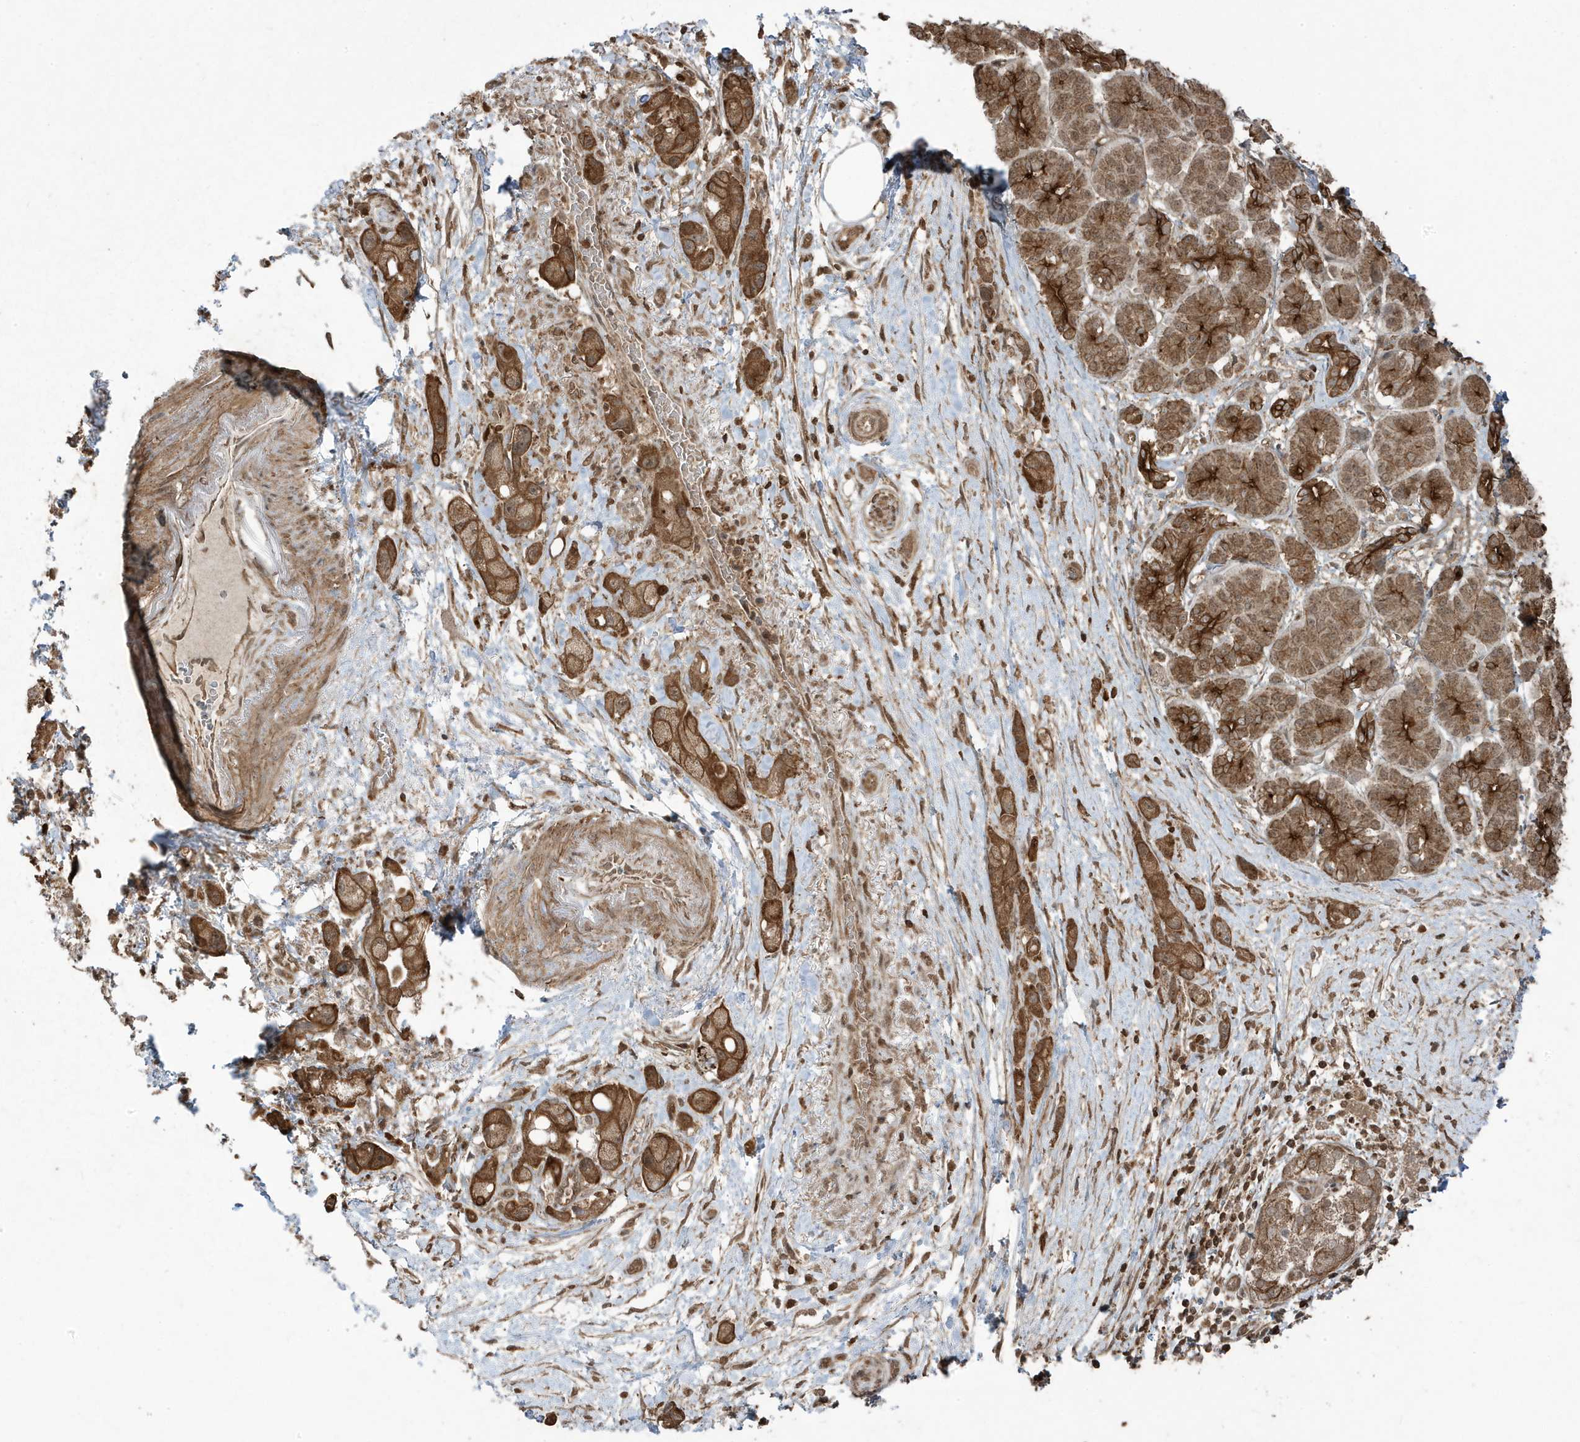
{"staining": {"intensity": "strong", "quantity": ">75%", "location": "cytoplasmic/membranous"}, "tissue": "pancreatic cancer", "cell_type": "Tumor cells", "image_type": "cancer", "snomed": [{"axis": "morphology", "description": "Normal tissue, NOS"}, {"axis": "morphology", "description": "Adenocarcinoma, NOS"}, {"axis": "topography", "description": "Pancreas"}], "caption": "Tumor cells exhibit high levels of strong cytoplasmic/membranous expression in approximately >75% of cells in human adenocarcinoma (pancreatic). (IHC, brightfield microscopy, high magnification).", "gene": "ASAP1", "patient": {"sex": "female", "age": 68}}